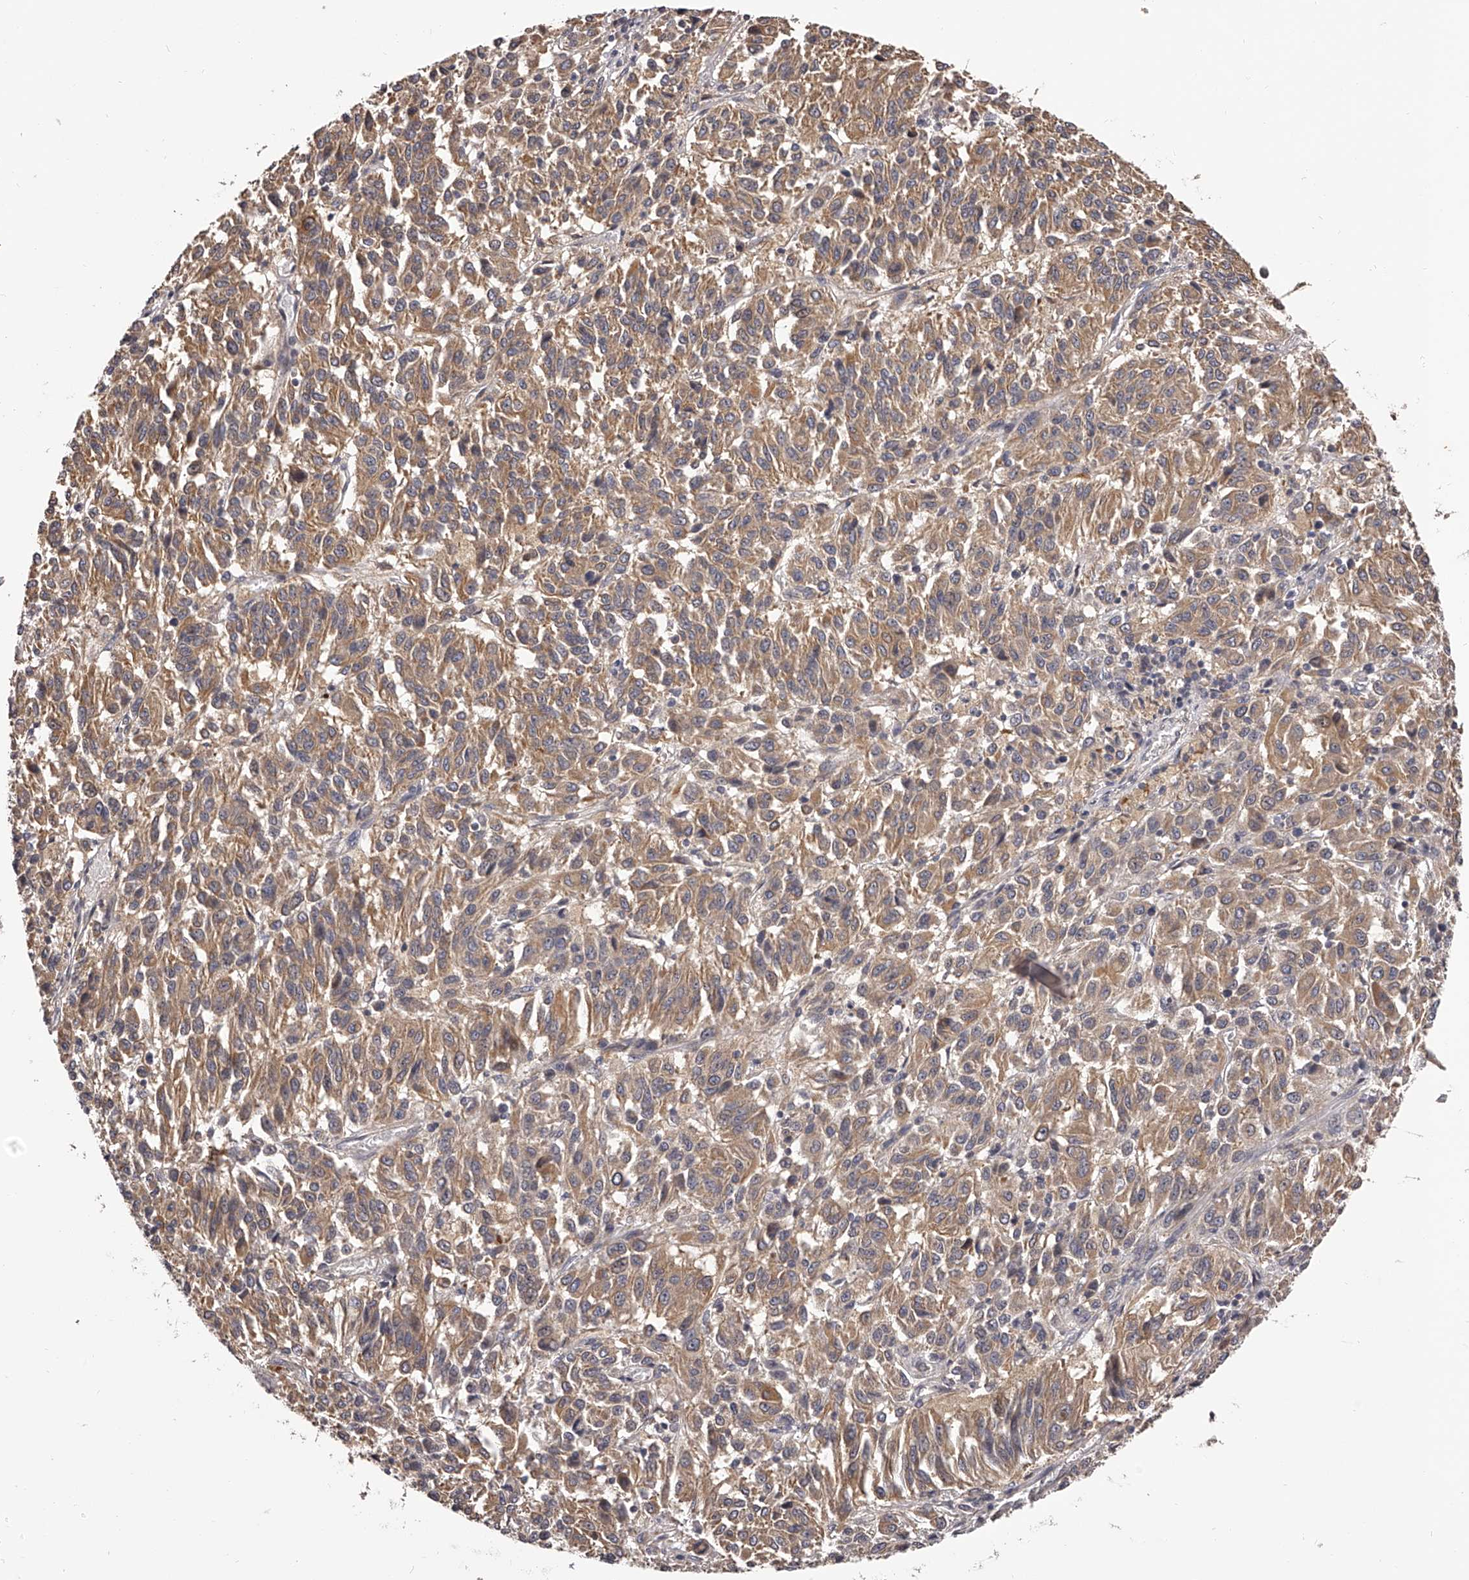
{"staining": {"intensity": "moderate", "quantity": ">75%", "location": "cytoplasmic/membranous"}, "tissue": "melanoma", "cell_type": "Tumor cells", "image_type": "cancer", "snomed": [{"axis": "morphology", "description": "Malignant melanoma, Metastatic site"}, {"axis": "topography", "description": "Lung"}], "caption": "Melanoma stained with immunohistochemistry (IHC) reveals moderate cytoplasmic/membranous staining in approximately >75% of tumor cells.", "gene": "PFDN2", "patient": {"sex": "male", "age": 64}}